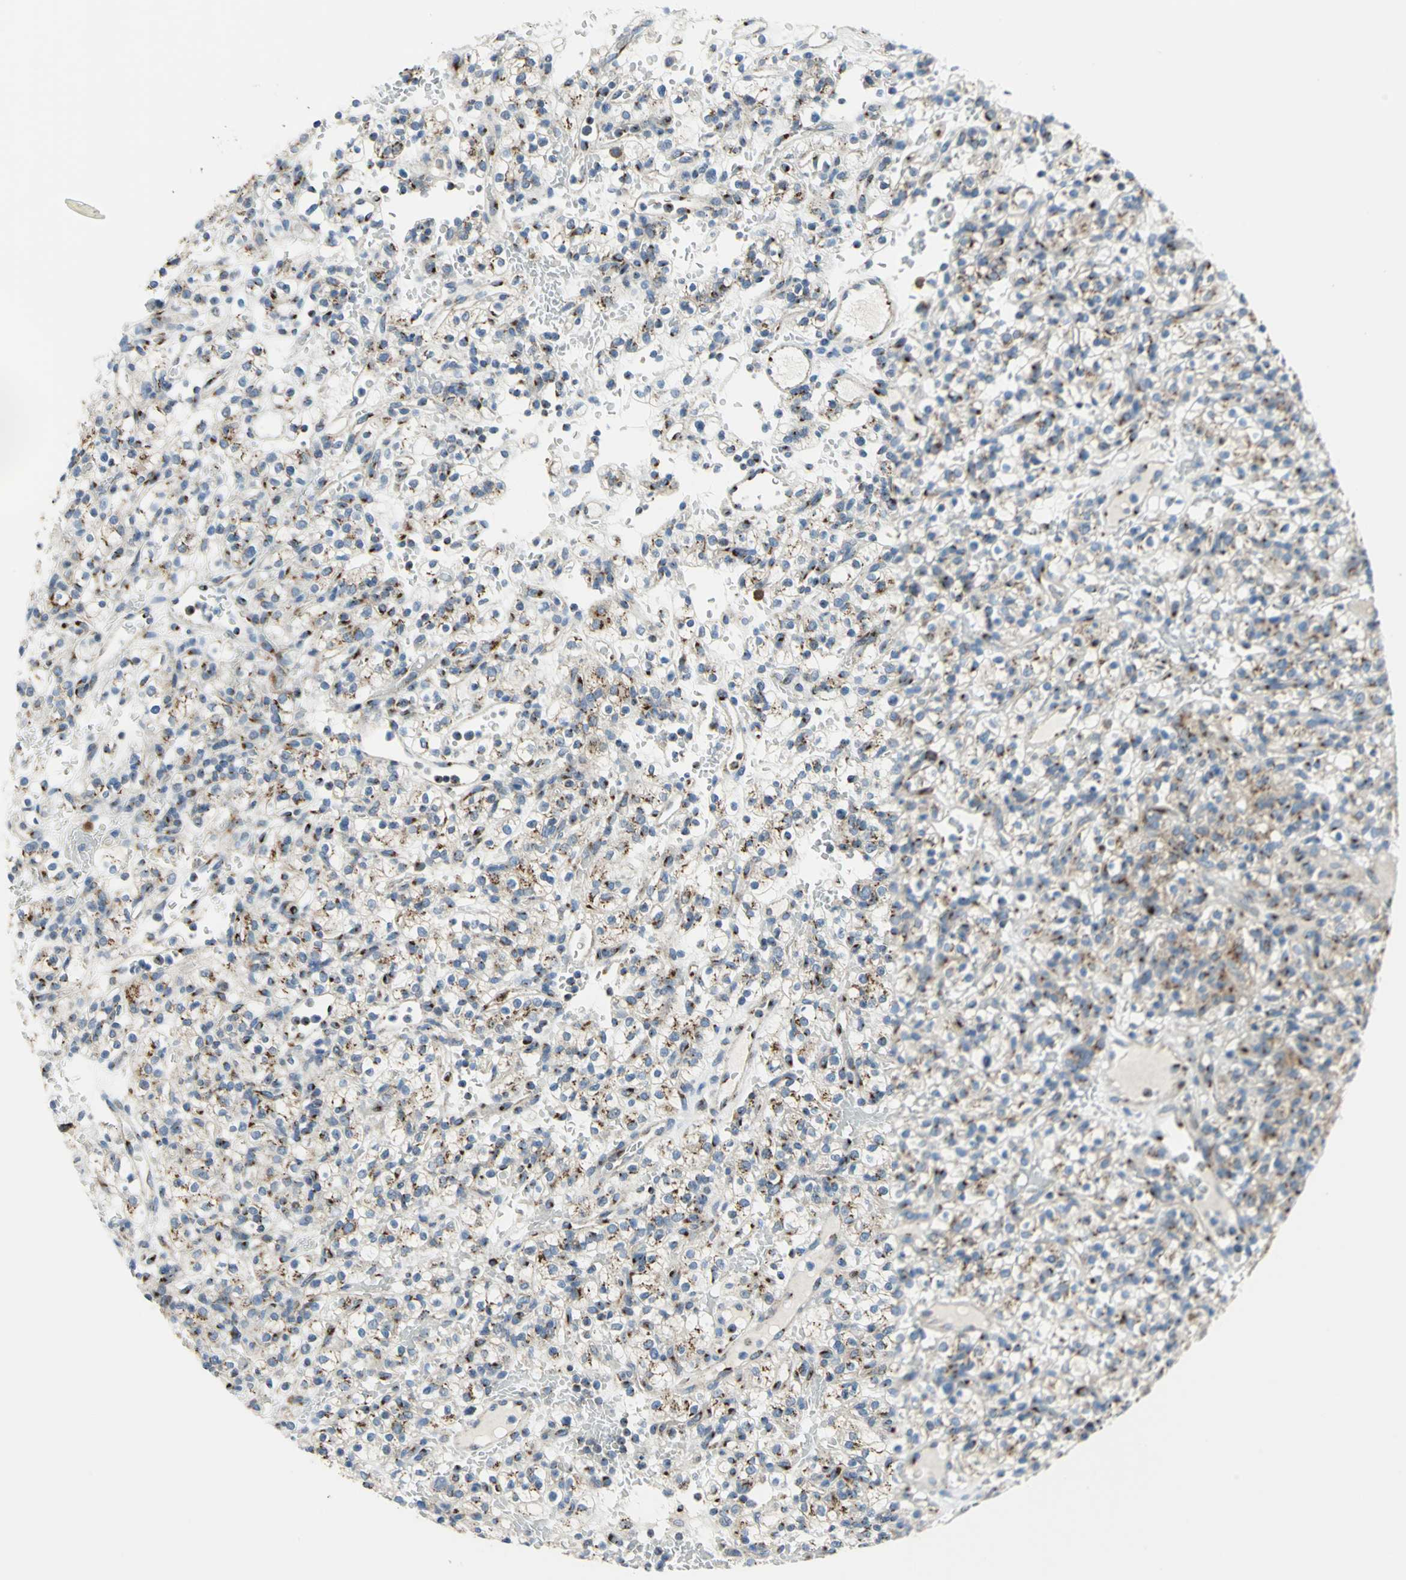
{"staining": {"intensity": "moderate", "quantity": ">75%", "location": "cytoplasmic/membranous"}, "tissue": "renal cancer", "cell_type": "Tumor cells", "image_type": "cancer", "snomed": [{"axis": "morphology", "description": "Normal tissue, NOS"}, {"axis": "morphology", "description": "Adenocarcinoma, NOS"}, {"axis": "topography", "description": "Kidney"}], "caption": "This is a photomicrograph of IHC staining of renal cancer, which shows moderate staining in the cytoplasmic/membranous of tumor cells.", "gene": "GPR3", "patient": {"sex": "female", "age": 72}}